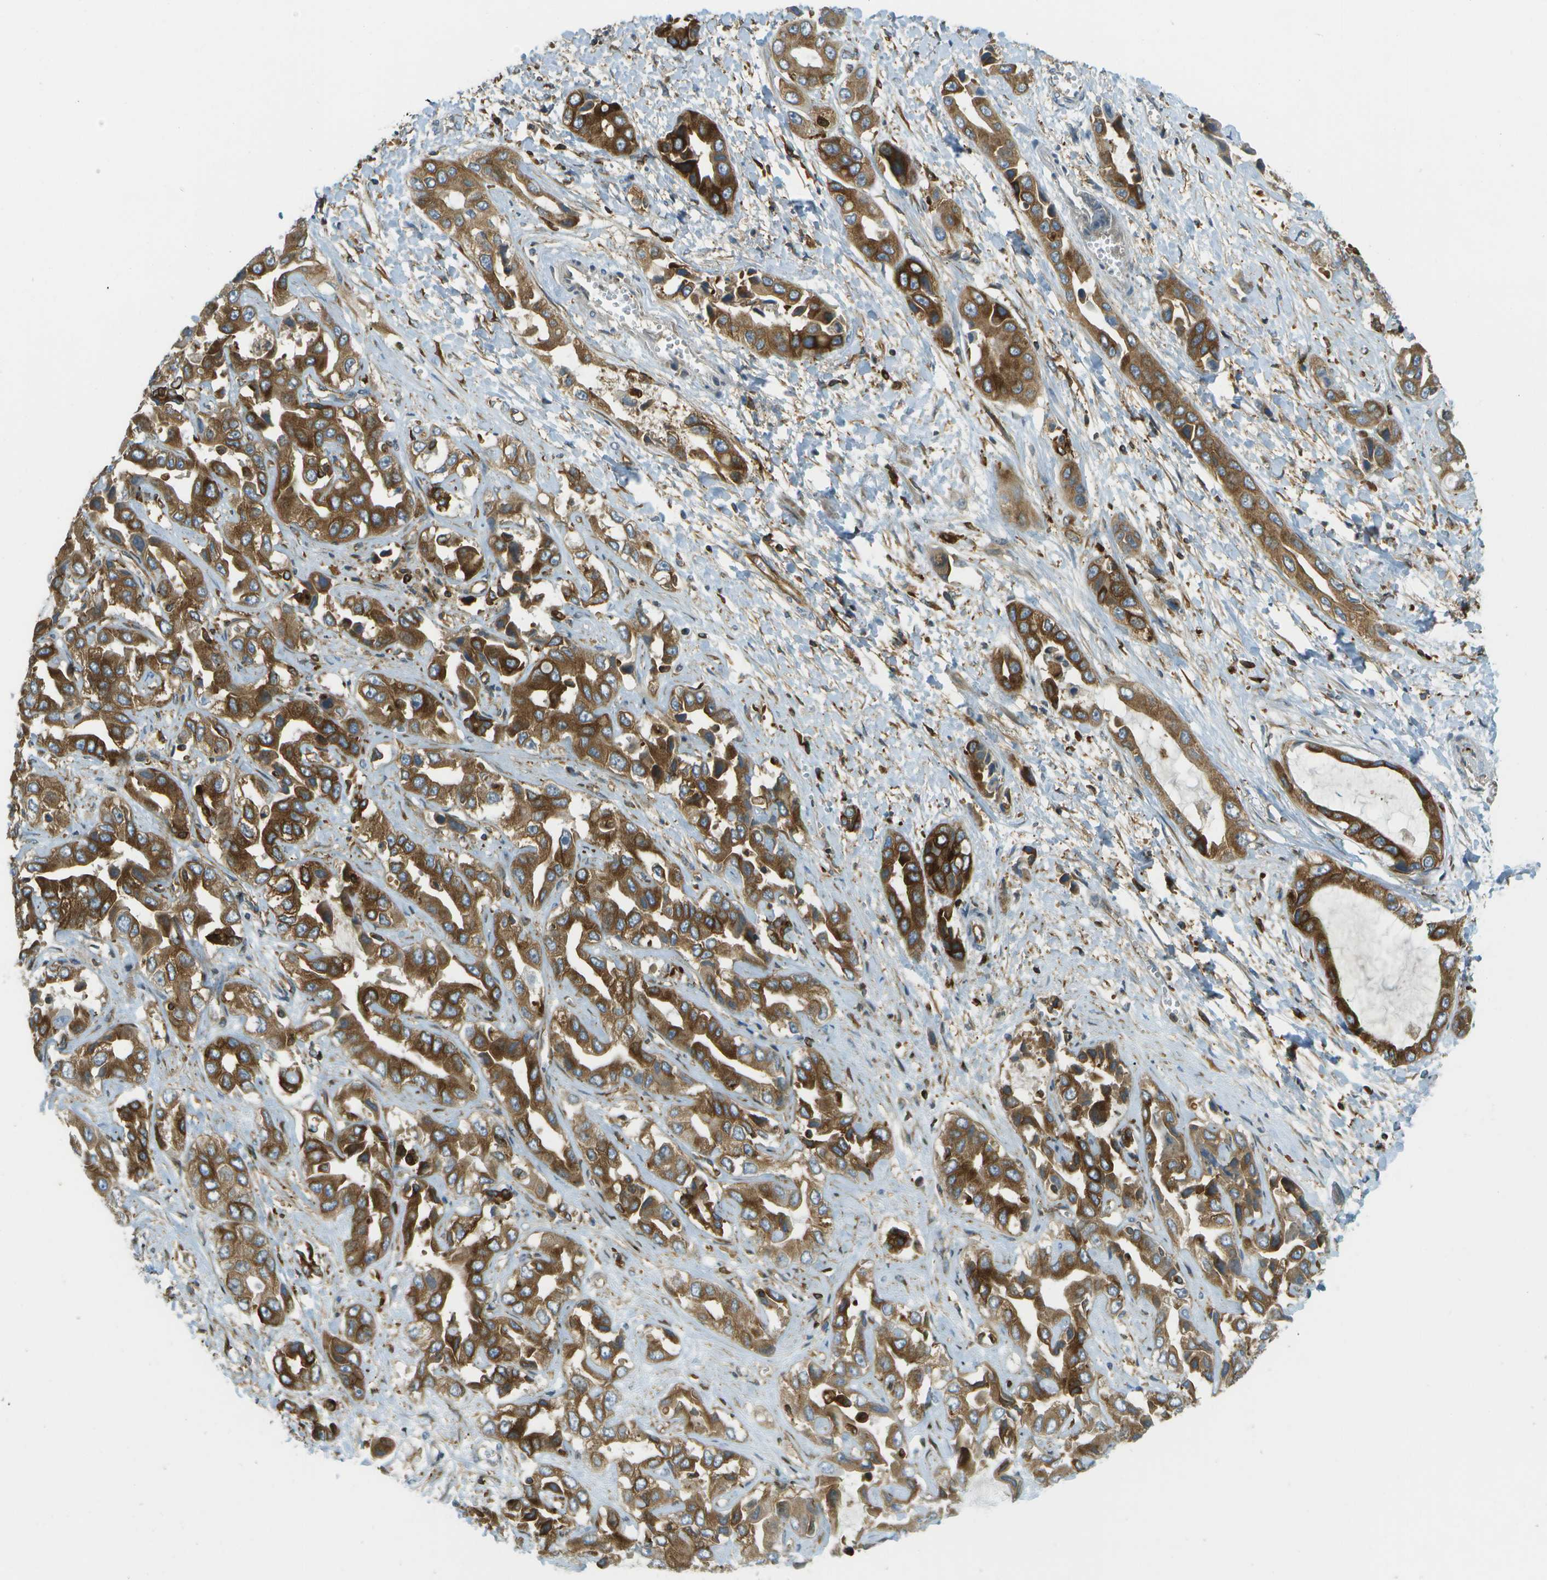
{"staining": {"intensity": "strong", "quantity": ">75%", "location": "cytoplasmic/membranous"}, "tissue": "liver cancer", "cell_type": "Tumor cells", "image_type": "cancer", "snomed": [{"axis": "morphology", "description": "Cholangiocarcinoma"}, {"axis": "topography", "description": "Liver"}], "caption": "Human liver cancer (cholangiocarcinoma) stained for a protein (brown) displays strong cytoplasmic/membranous positive positivity in about >75% of tumor cells.", "gene": "TMTC1", "patient": {"sex": "female", "age": 52}}